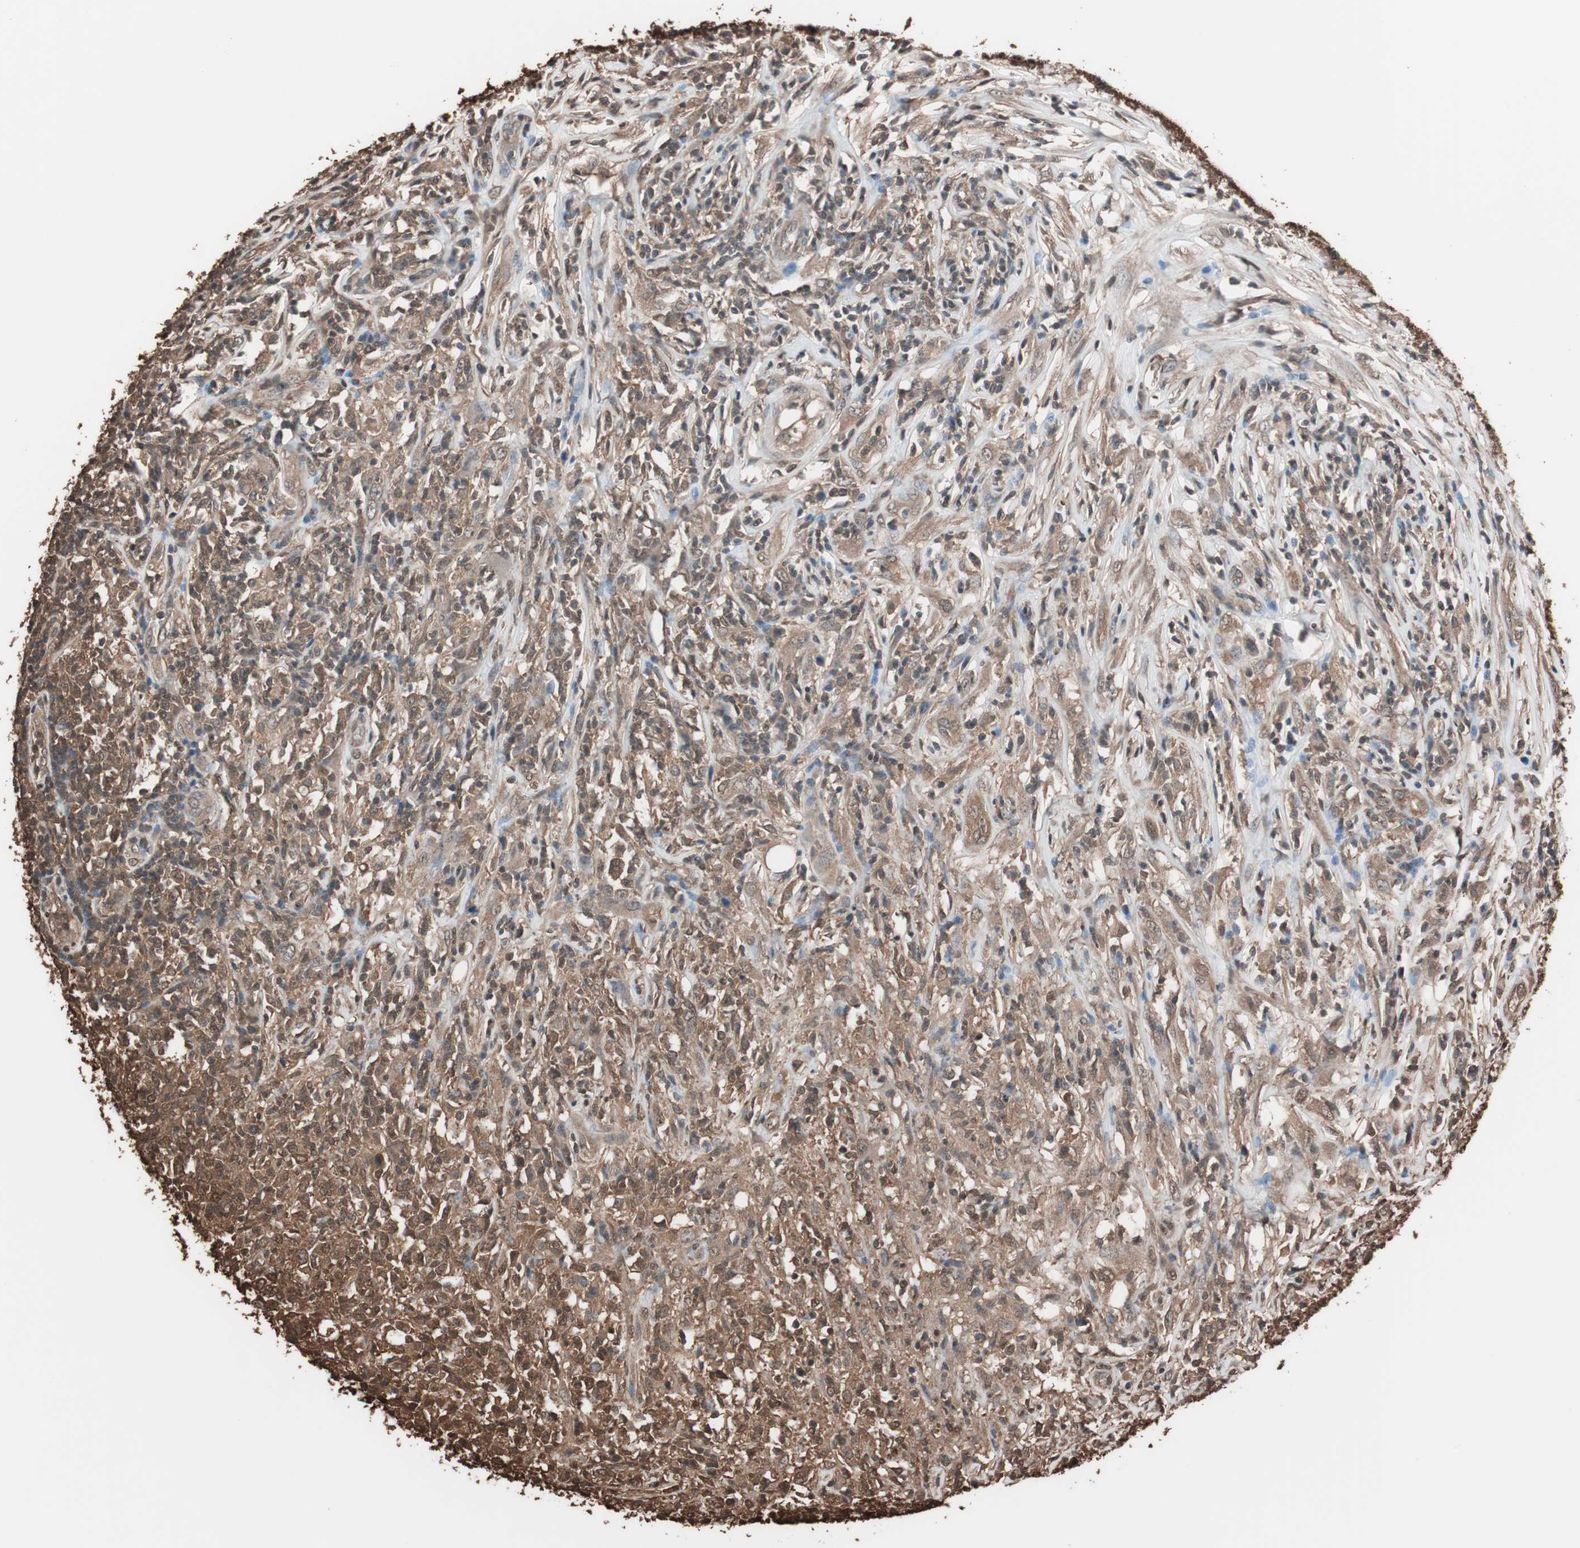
{"staining": {"intensity": "moderate", "quantity": ">75%", "location": "cytoplasmic/membranous"}, "tissue": "lymphoma", "cell_type": "Tumor cells", "image_type": "cancer", "snomed": [{"axis": "morphology", "description": "Malignant lymphoma, non-Hodgkin's type, High grade"}, {"axis": "topography", "description": "Lymph node"}], "caption": "DAB (3,3'-diaminobenzidine) immunohistochemical staining of lymphoma displays moderate cytoplasmic/membranous protein positivity in about >75% of tumor cells.", "gene": "CALM2", "patient": {"sex": "female", "age": 84}}